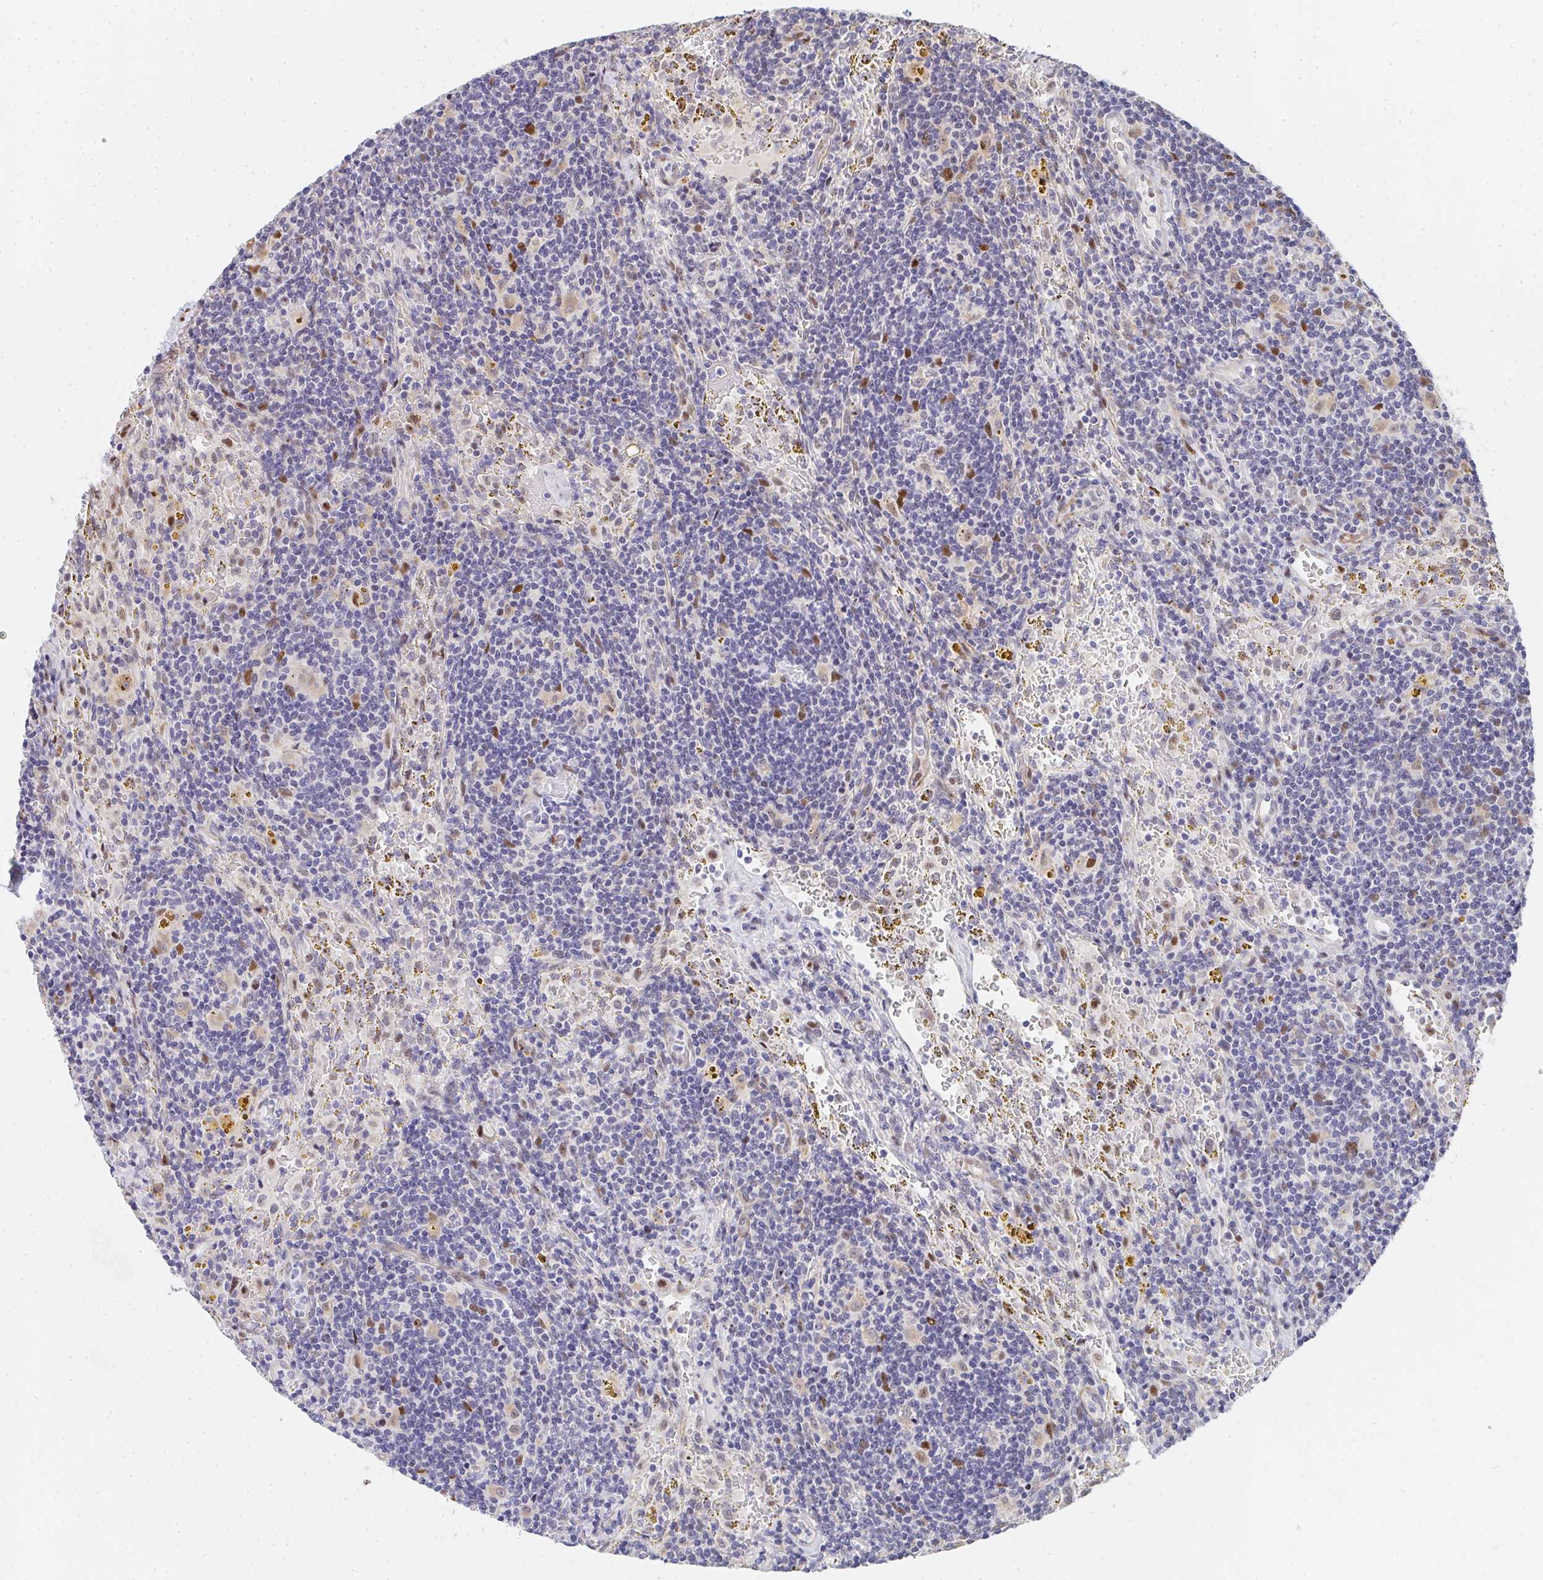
{"staining": {"intensity": "moderate", "quantity": "<25%", "location": "nuclear"}, "tissue": "lymphoma", "cell_type": "Tumor cells", "image_type": "cancer", "snomed": [{"axis": "morphology", "description": "Malignant lymphoma, non-Hodgkin's type, Low grade"}, {"axis": "topography", "description": "Spleen"}], "caption": "Approximately <25% of tumor cells in human low-grade malignant lymphoma, non-Hodgkin's type display moderate nuclear protein staining as visualized by brown immunohistochemical staining.", "gene": "ZIC3", "patient": {"sex": "female", "age": 70}}